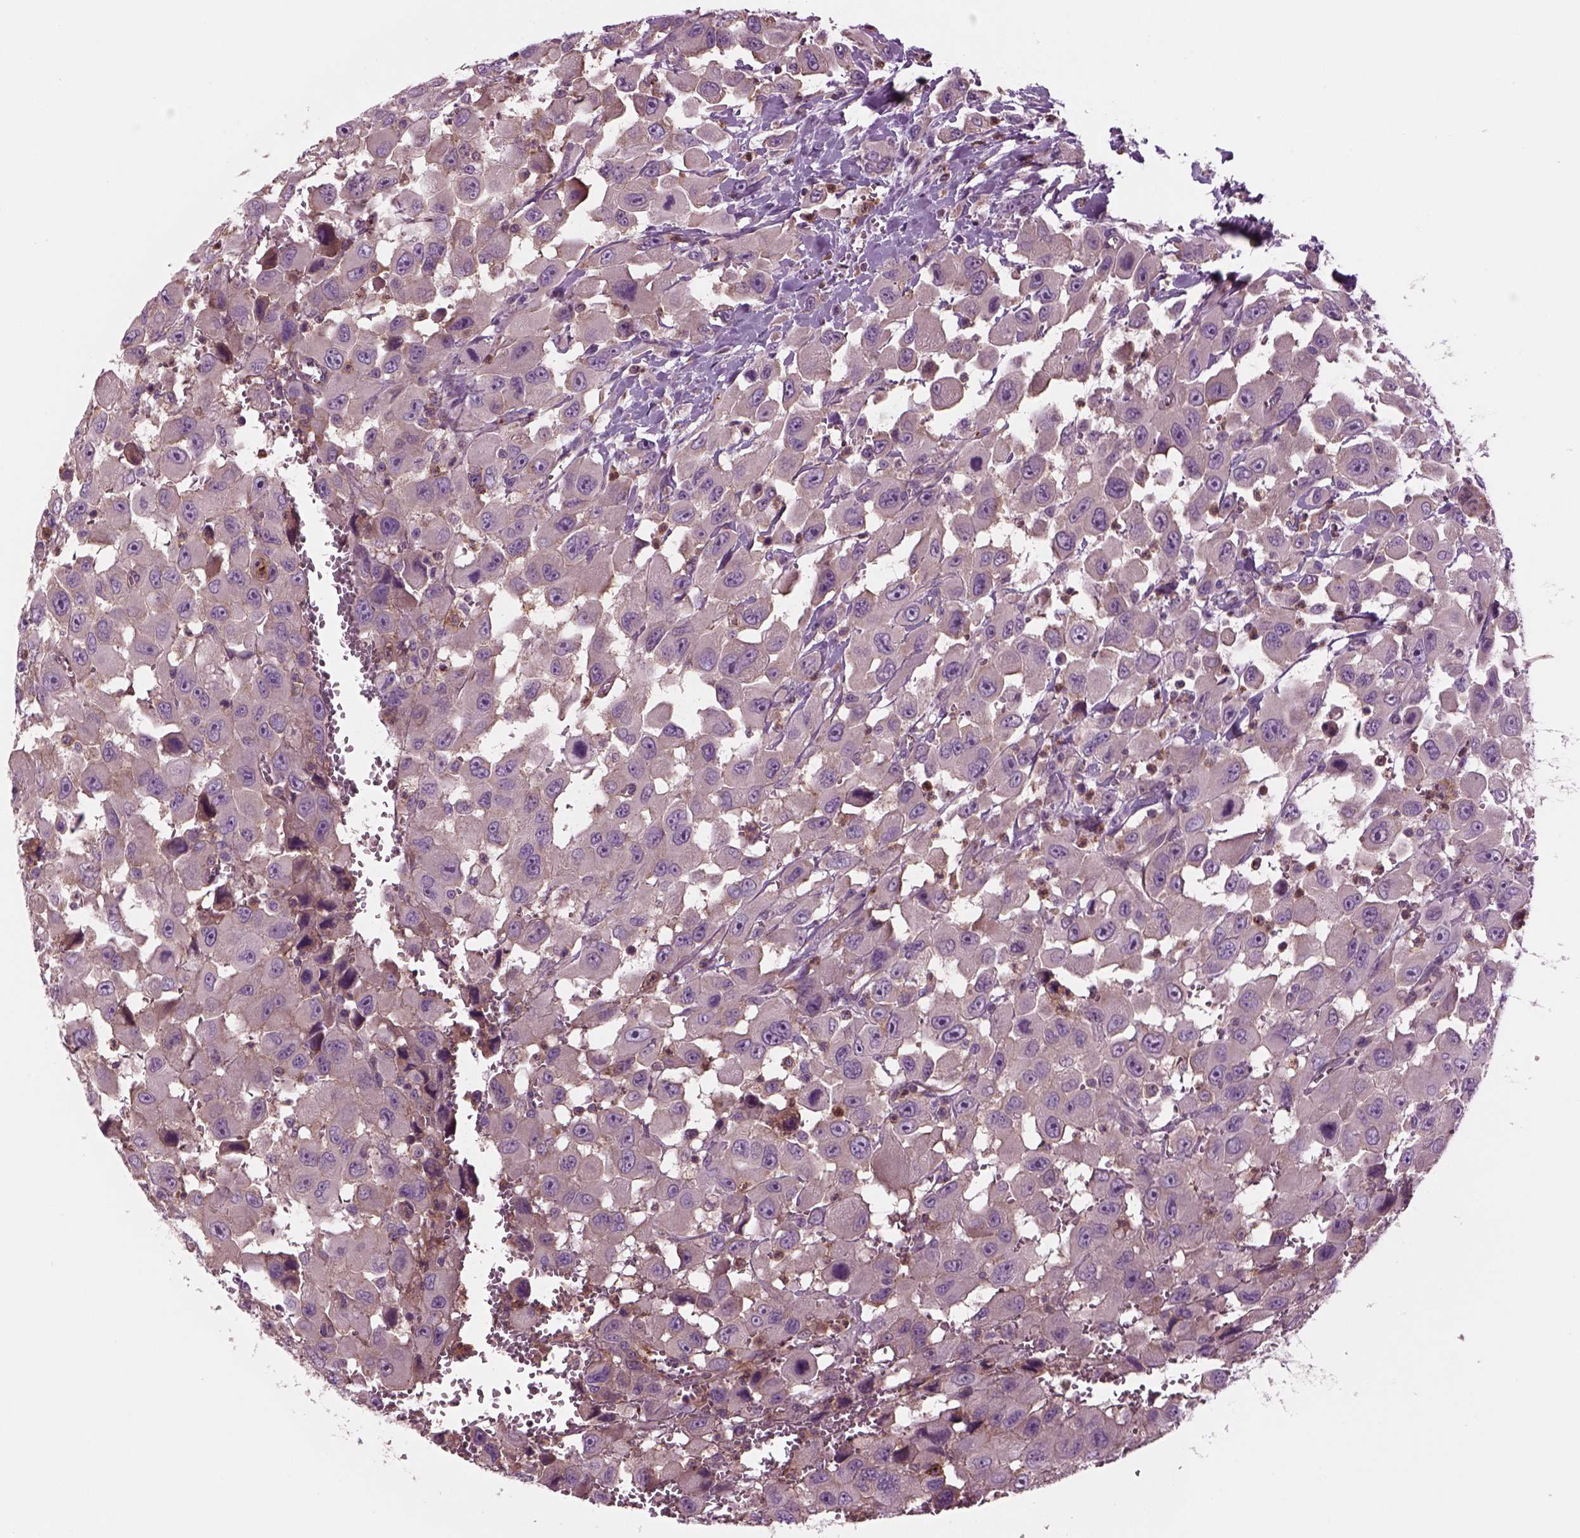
{"staining": {"intensity": "negative", "quantity": "none", "location": "none"}, "tissue": "head and neck cancer", "cell_type": "Tumor cells", "image_type": "cancer", "snomed": [{"axis": "morphology", "description": "Squamous cell carcinoma, NOS"}, {"axis": "morphology", "description": "Squamous cell carcinoma, metastatic, NOS"}, {"axis": "topography", "description": "Oral tissue"}, {"axis": "topography", "description": "Head-Neck"}], "caption": "There is no significant positivity in tumor cells of head and neck squamous cell carcinoma.", "gene": "SLC2A3", "patient": {"sex": "female", "age": 85}}